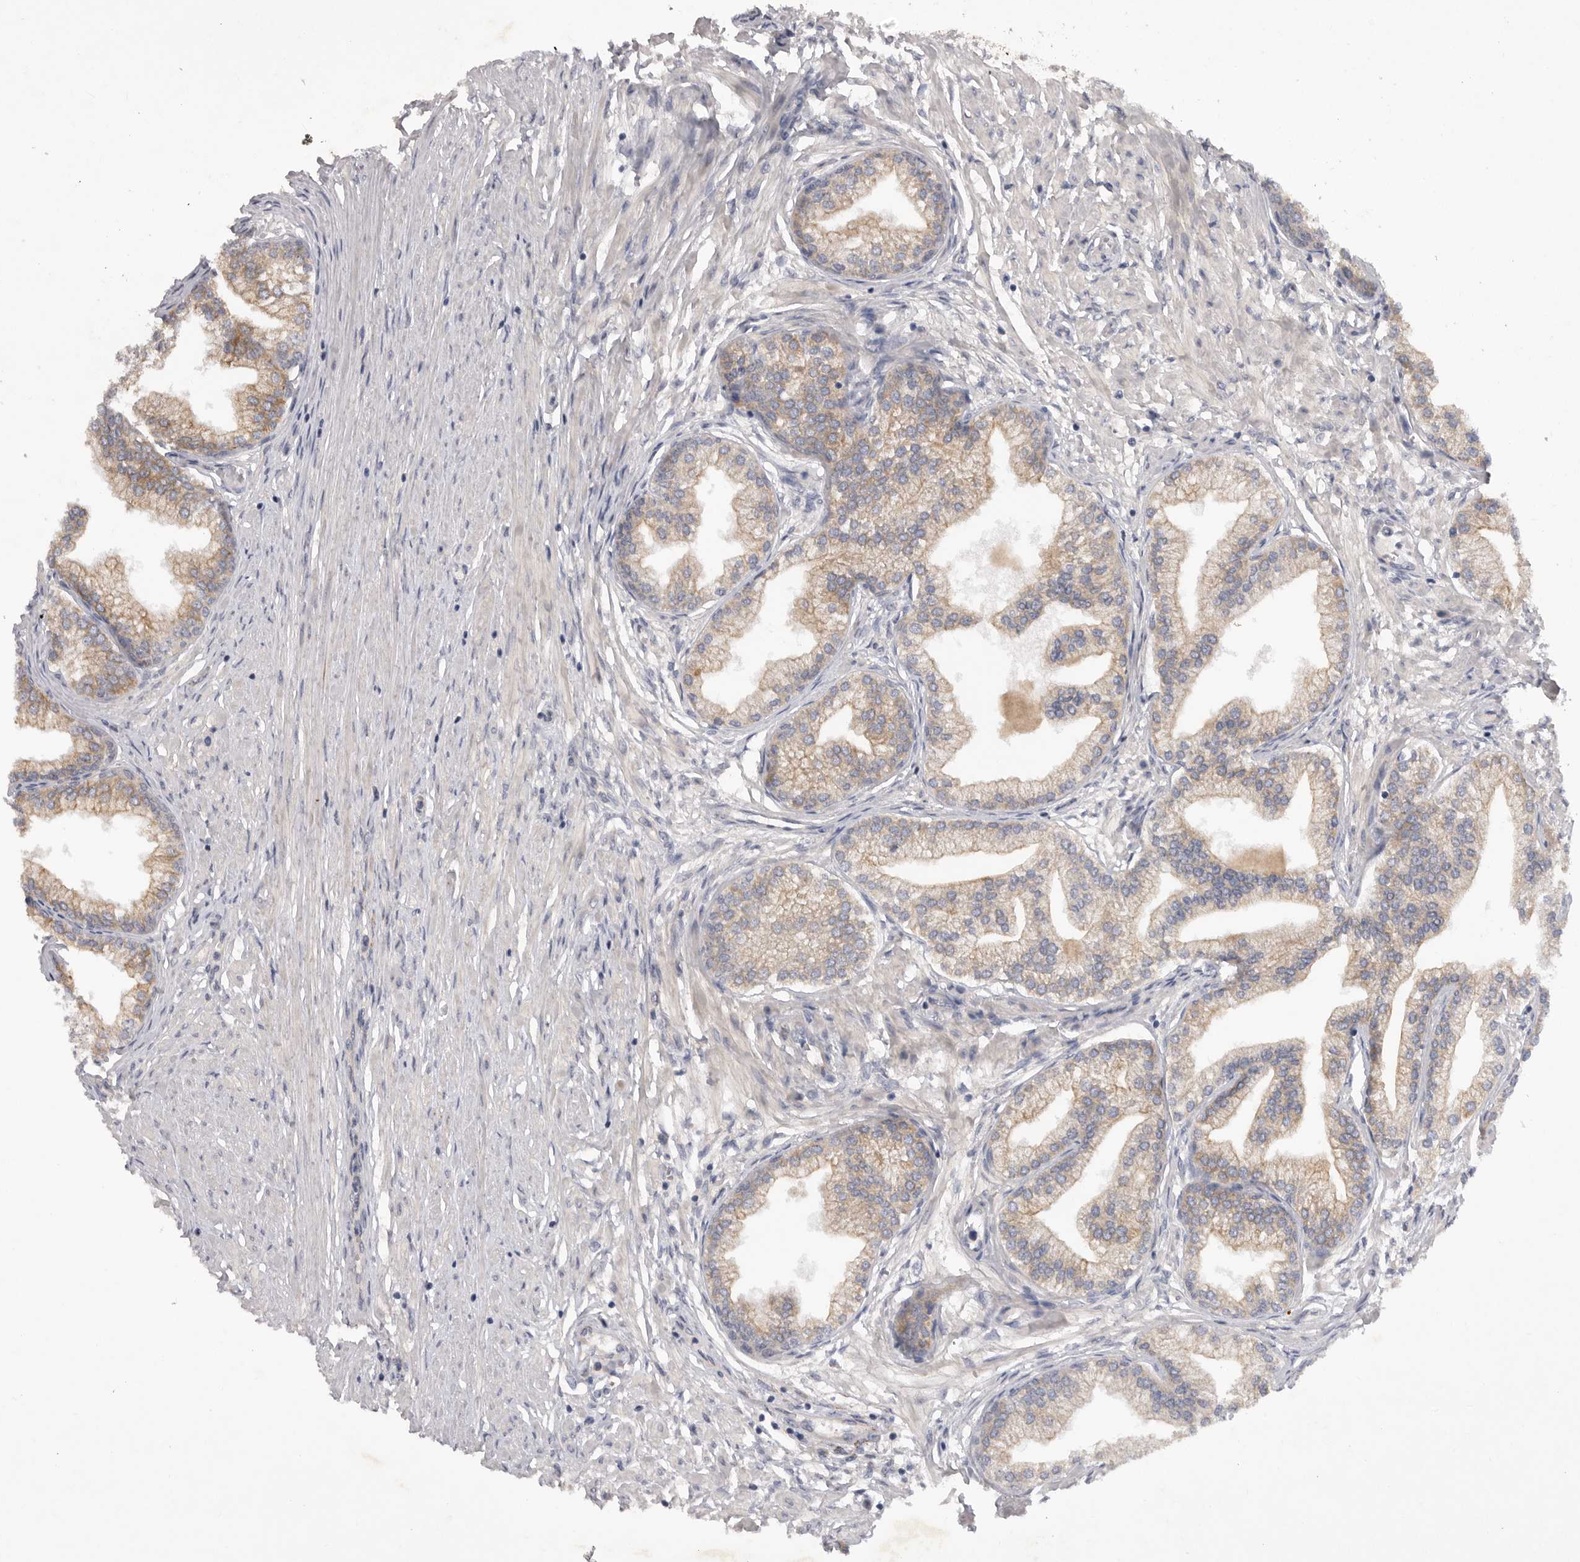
{"staining": {"intensity": "strong", "quantity": "25%-75%", "location": "cytoplasmic/membranous"}, "tissue": "prostate", "cell_type": "Glandular cells", "image_type": "normal", "snomed": [{"axis": "morphology", "description": "Normal tissue, NOS"}, {"axis": "morphology", "description": "Urothelial carcinoma, Low grade"}, {"axis": "topography", "description": "Urinary bladder"}, {"axis": "topography", "description": "Prostate"}], "caption": "IHC staining of benign prostate, which shows high levels of strong cytoplasmic/membranous expression in about 25%-75% of glandular cells indicating strong cytoplasmic/membranous protein staining. The staining was performed using DAB (3,3'-diaminobenzidine) (brown) for protein detection and nuclei were counterstained in hematoxylin (blue).", "gene": "DHDDS", "patient": {"sex": "male", "age": 60}}